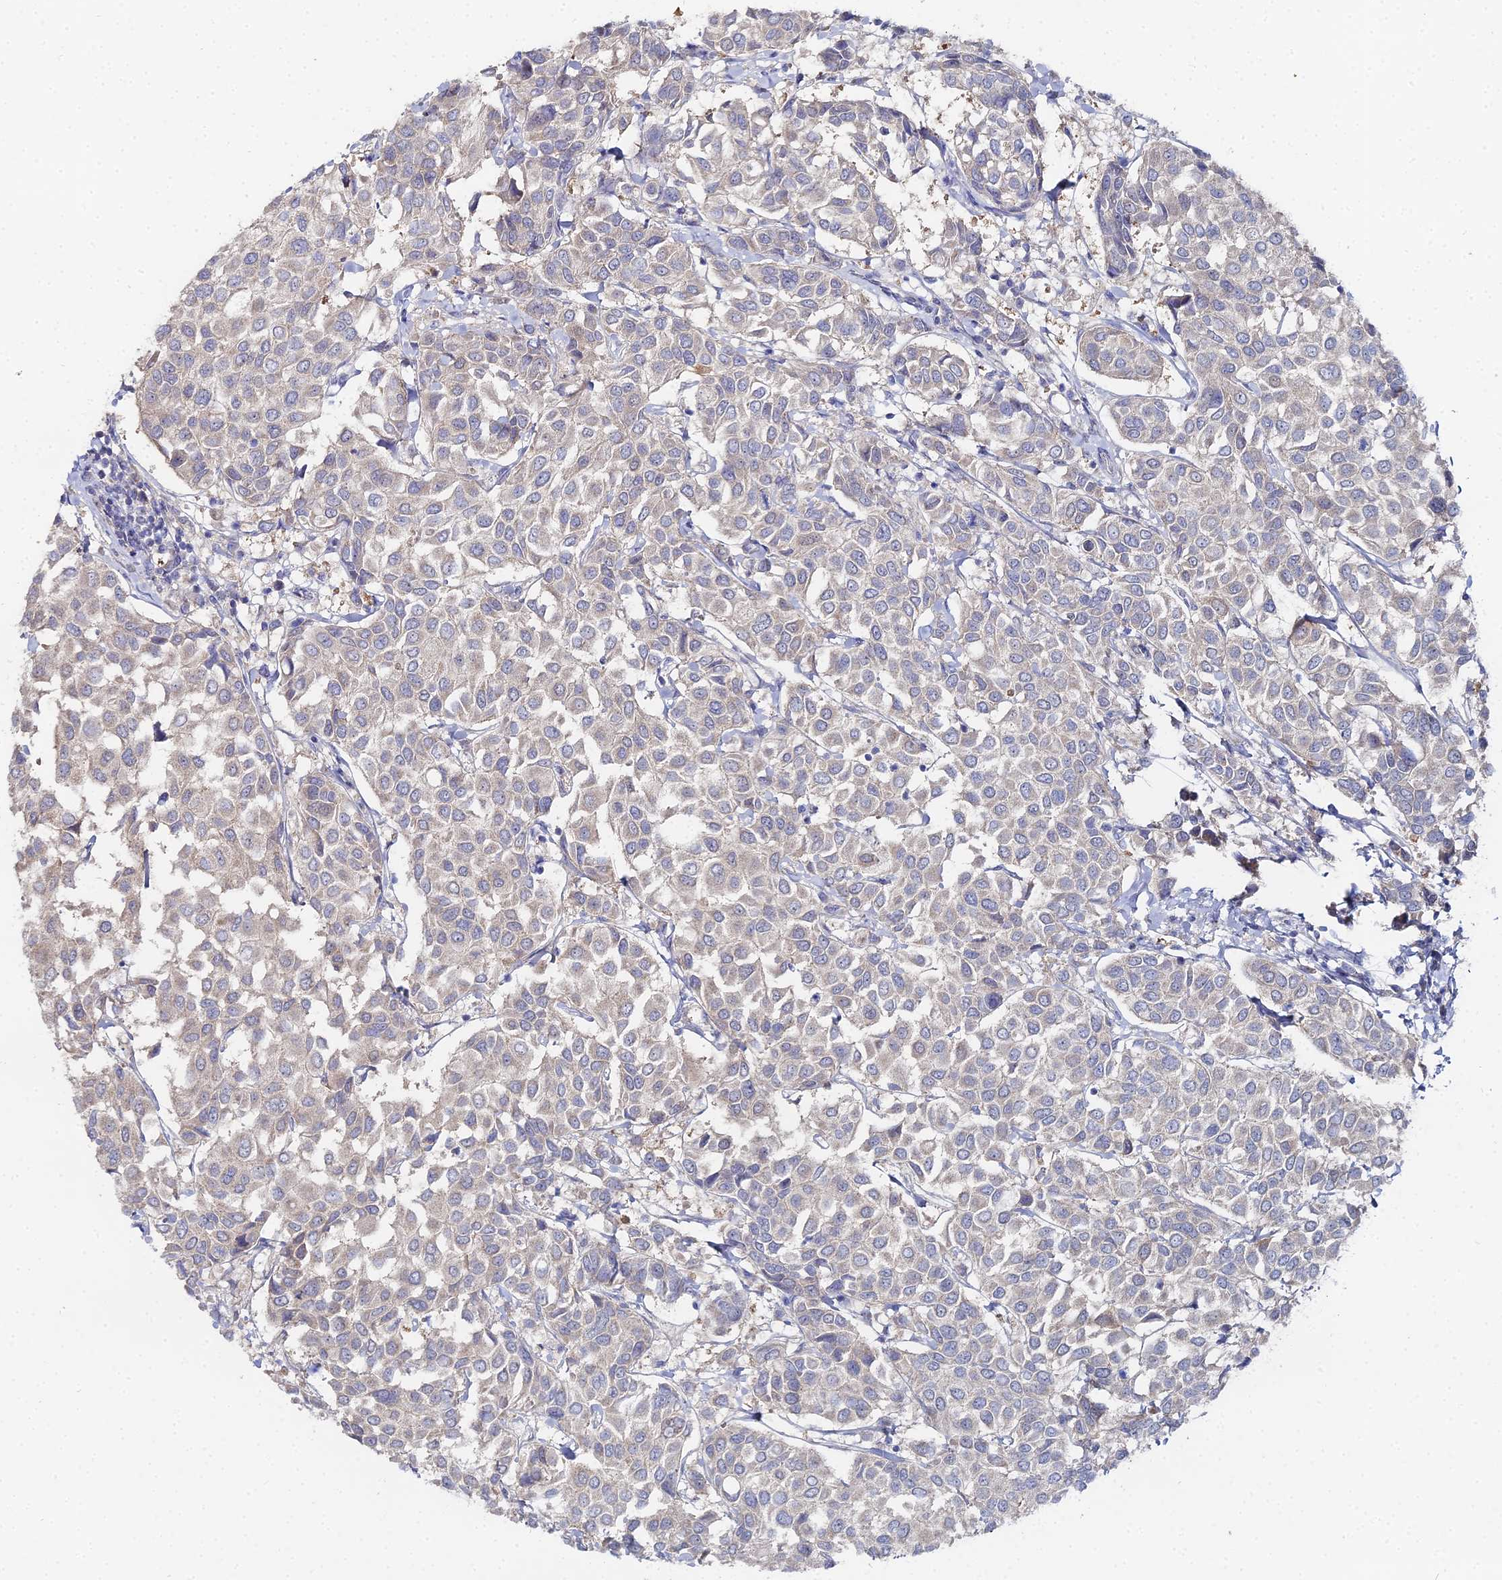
{"staining": {"intensity": "negative", "quantity": "none", "location": "none"}, "tissue": "breast cancer", "cell_type": "Tumor cells", "image_type": "cancer", "snomed": [{"axis": "morphology", "description": "Duct carcinoma"}, {"axis": "topography", "description": "Breast"}], "caption": "Tumor cells are negative for protein expression in human breast invasive ductal carcinoma.", "gene": "THAP4", "patient": {"sex": "female", "age": 55}}